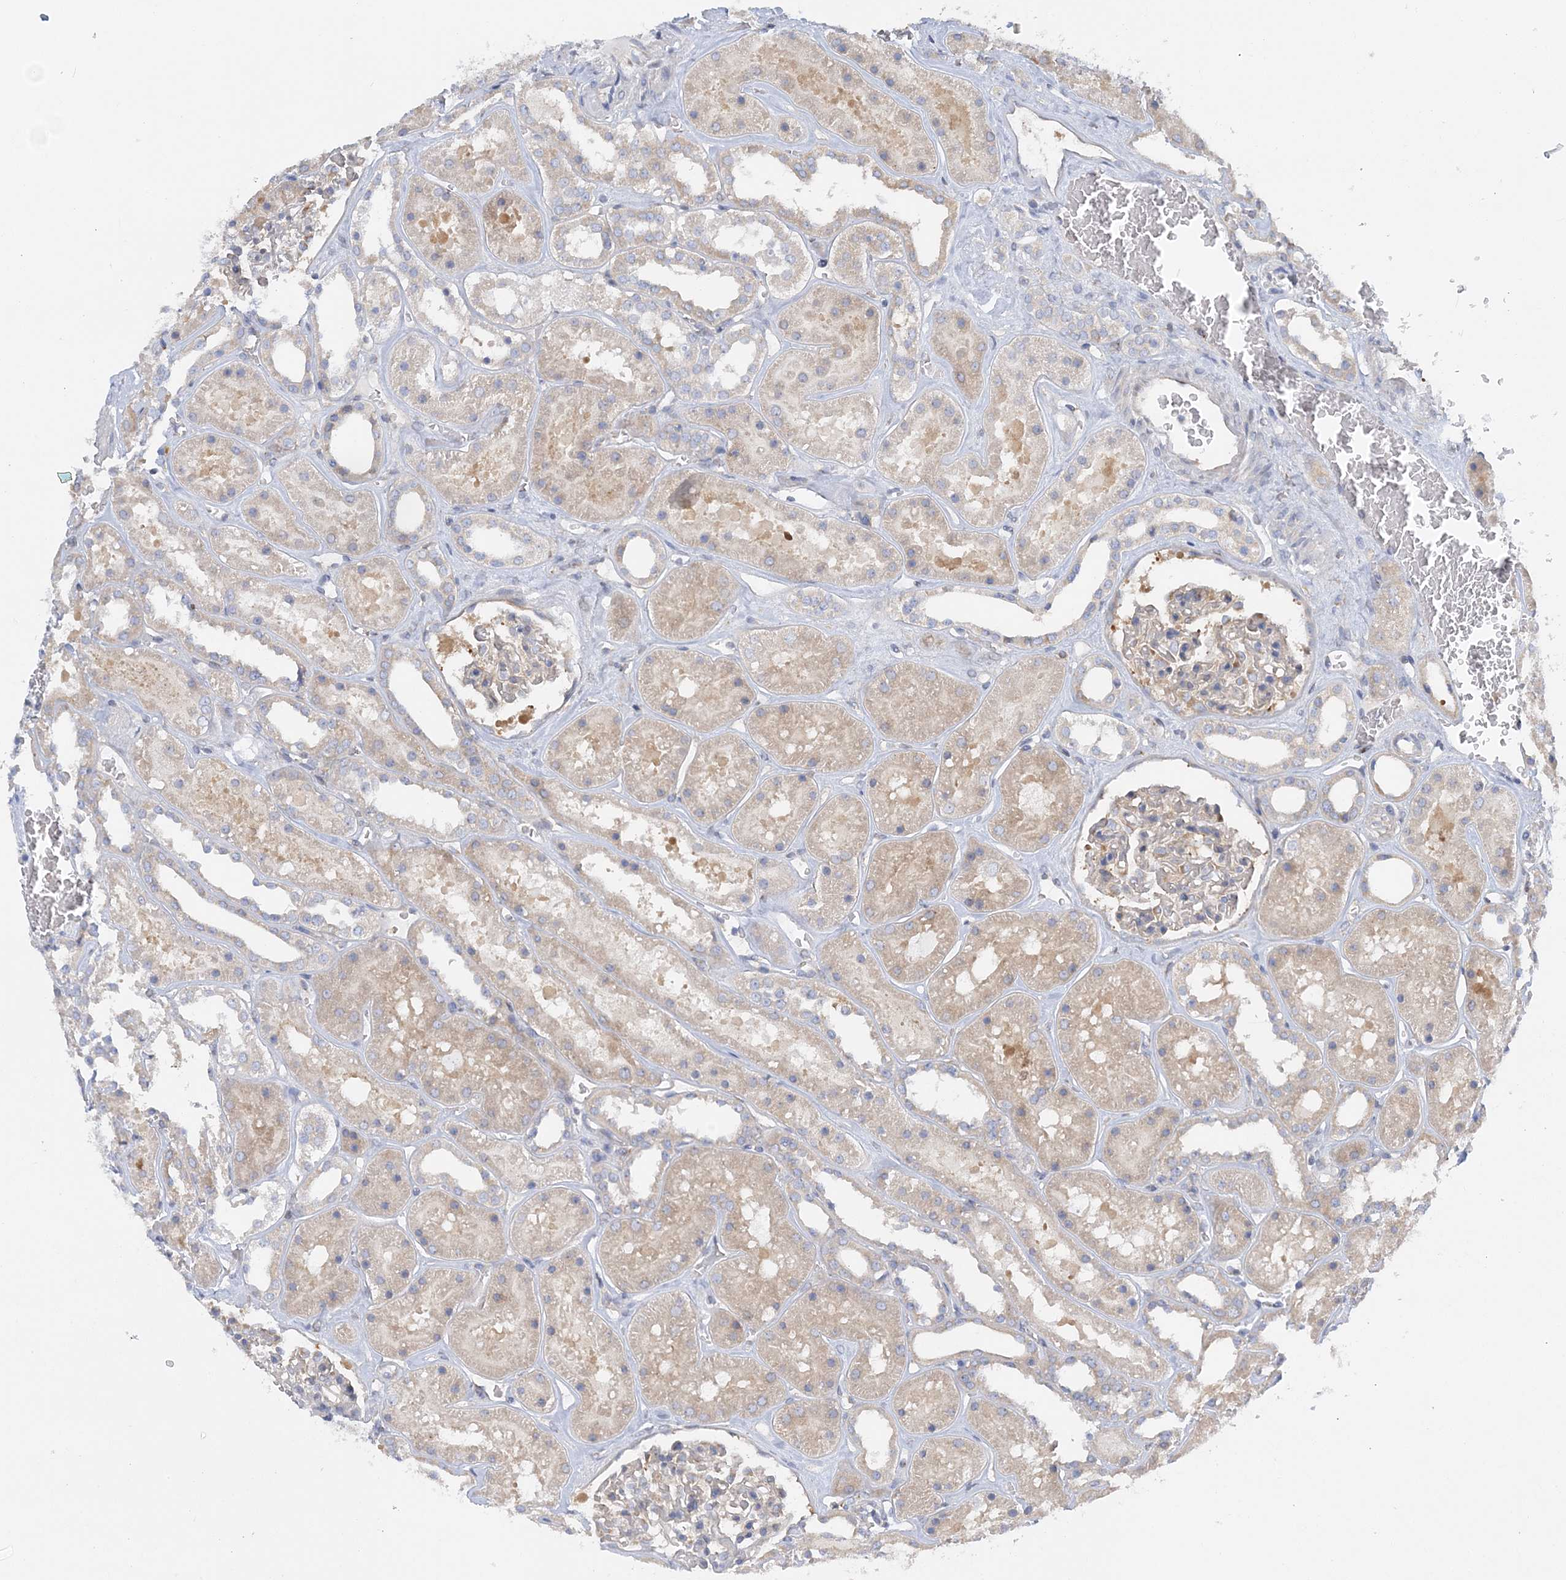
{"staining": {"intensity": "weak", "quantity": "<25%", "location": "cytoplasmic/membranous"}, "tissue": "kidney", "cell_type": "Cells in glomeruli", "image_type": "normal", "snomed": [{"axis": "morphology", "description": "Normal tissue, NOS"}, {"axis": "topography", "description": "Kidney"}], "caption": "Human kidney stained for a protein using immunohistochemistry (IHC) displays no positivity in cells in glomeruli.", "gene": "FAM114A2", "patient": {"sex": "female", "age": 41}}